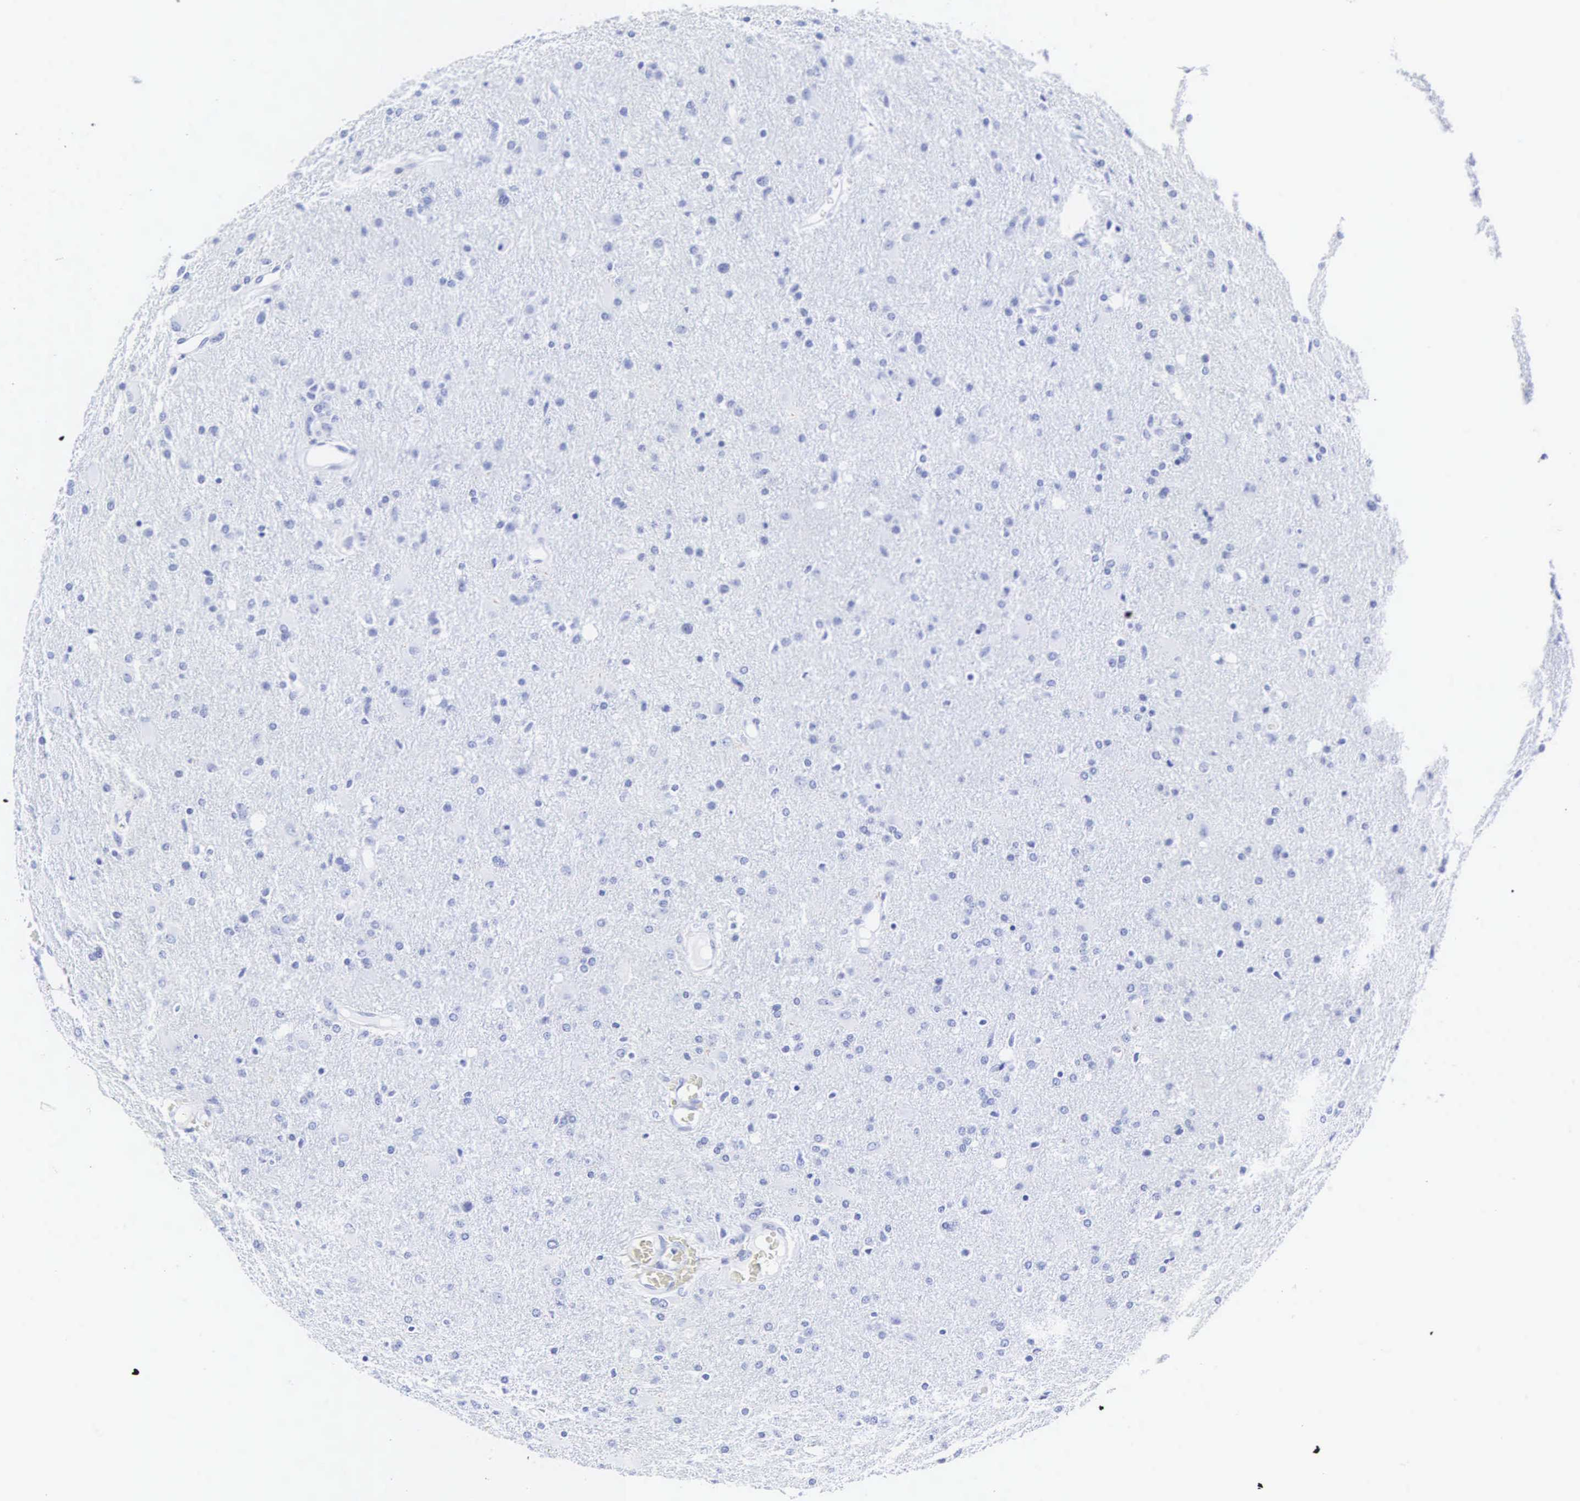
{"staining": {"intensity": "negative", "quantity": "none", "location": "none"}, "tissue": "glioma", "cell_type": "Tumor cells", "image_type": "cancer", "snomed": [{"axis": "morphology", "description": "Glioma, malignant, High grade"}, {"axis": "topography", "description": "Brain"}], "caption": "Immunohistochemical staining of malignant glioma (high-grade) demonstrates no significant expression in tumor cells.", "gene": "INS", "patient": {"sex": "male", "age": 68}}